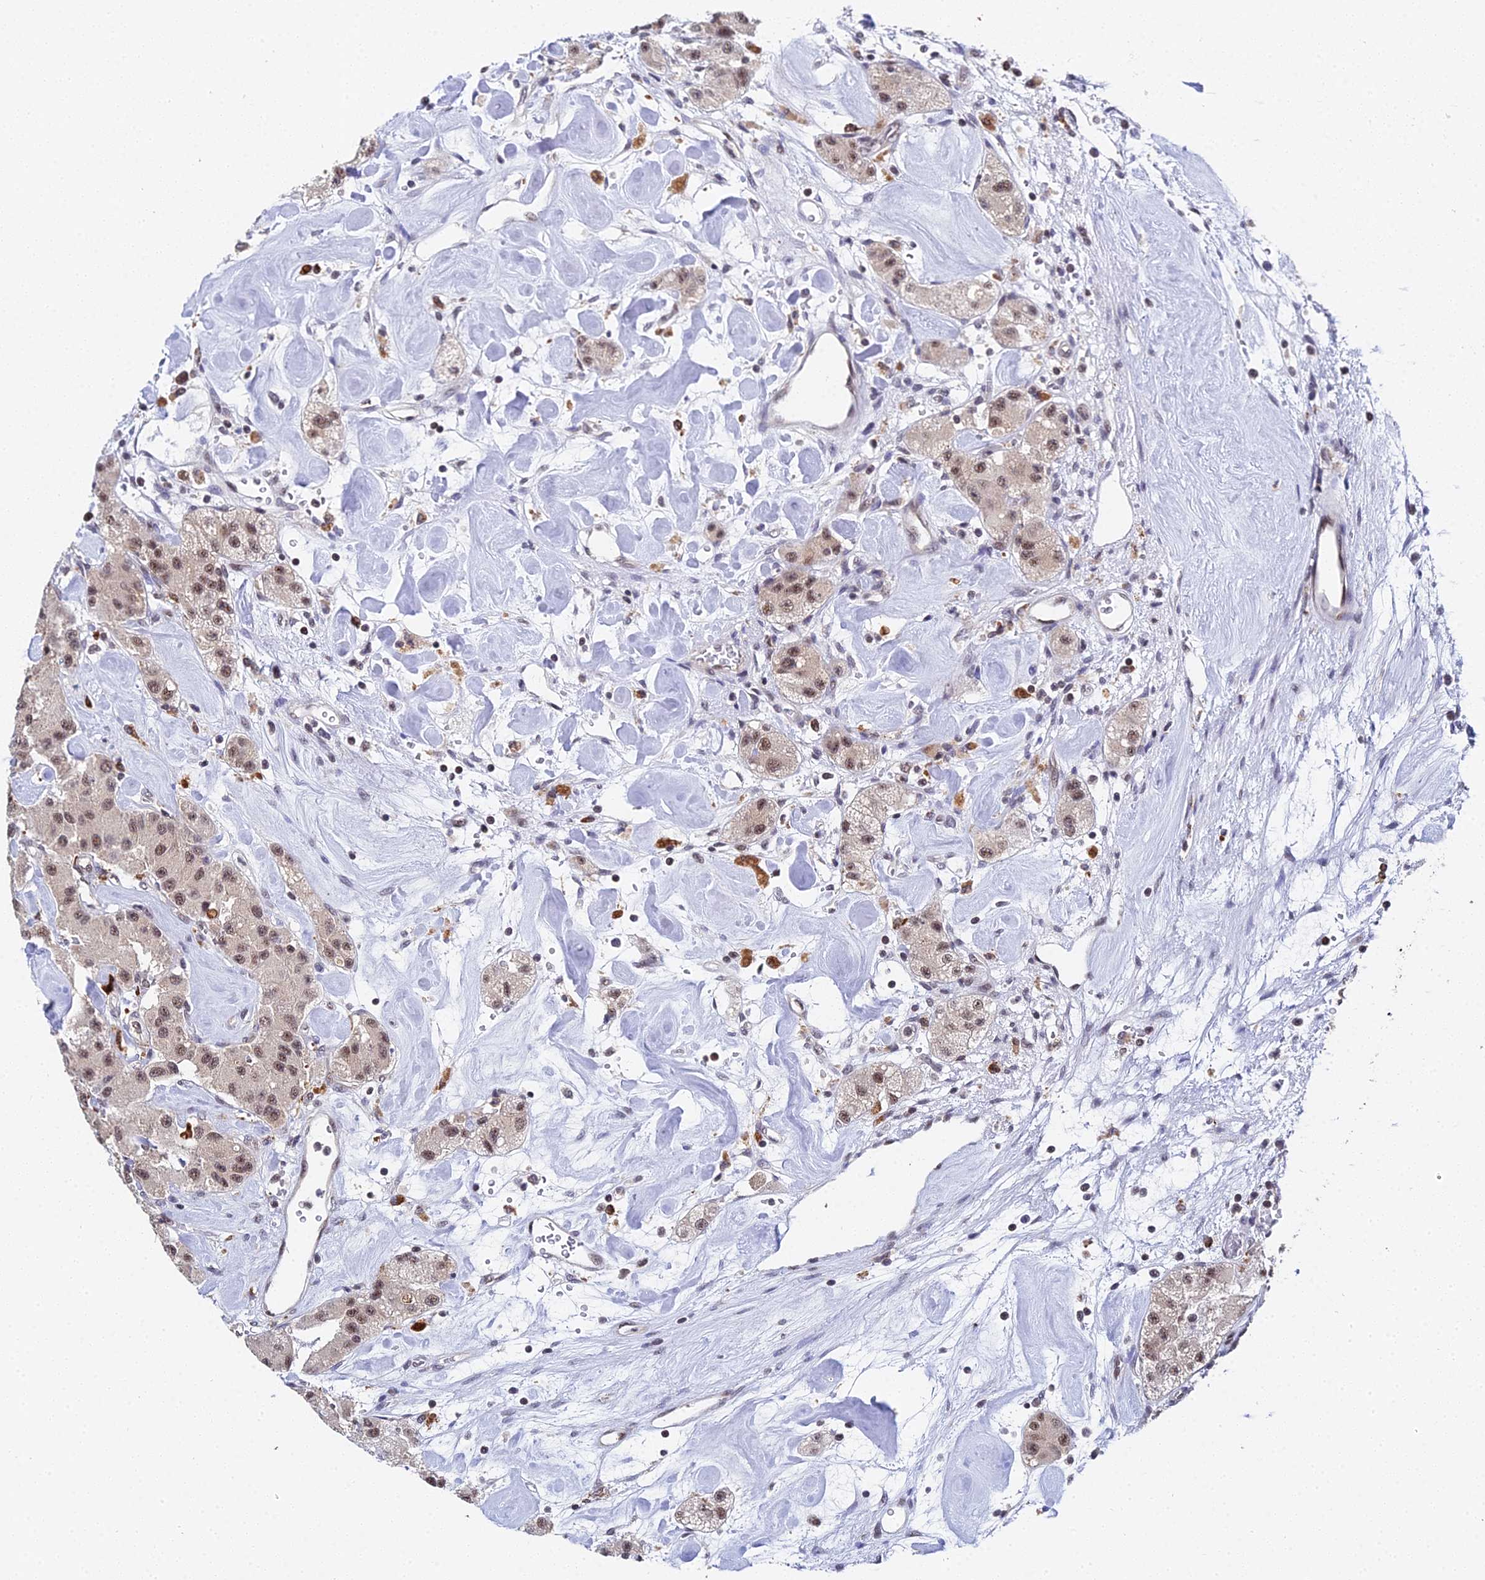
{"staining": {"intensity": "moderate", "quantity": ">75%", "location": "nuclear"}, "tissue": "carcinoid", "cell_type": "Tumor cells", "image_type": "cancer", "snomed": [{"axis": "morphology", "description": "Carcinoid, malignant, NOS"}, {"axis": "topography", "description": "Pancreas"}], "caption": "Carcinoid tissue displays moderate nuclear expression in about >75% of tumor cells", "gene": "MAGOHB", "patient": {"sex": "male", "age": 41}}